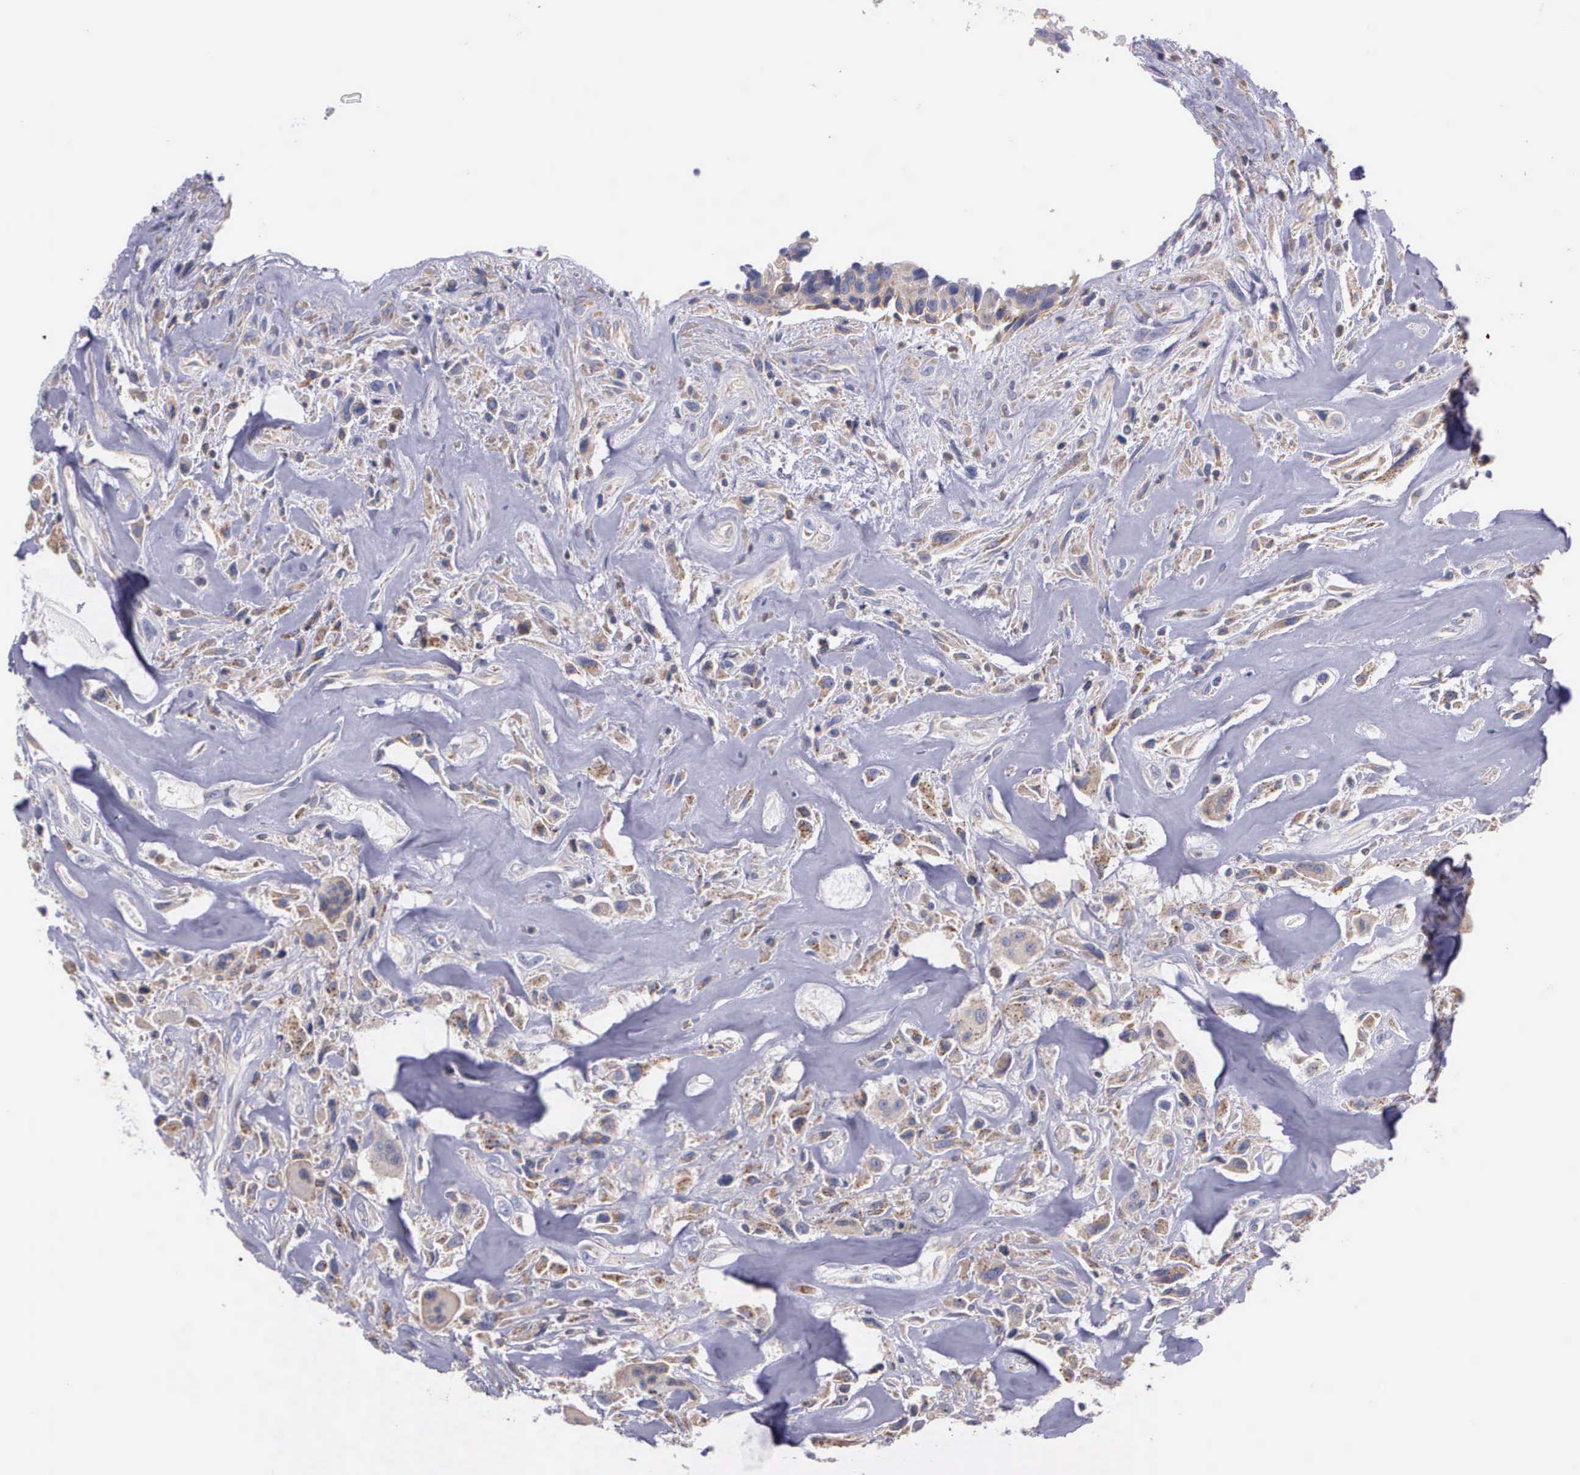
{"staining": {"intensity": "weak", "quantity": ">75%", "location": "cytoplasmic/membranous"}, "tissue": "breast cancer", "cell_type": "Tumor cells", "image_type": "cancer", "snomed": [{"axis": "morphology", "description": "Neoplasm, malignant, NOS"}, {"axis": "topography", "description": "Breast"}], "caption": "This image exhibits immunohistochemistry (IHC) staining of human malignant neoplasm (breast), with low weak cytoplasmic/membranous positivity in about >75% of tumor cells.", "gene": "MIA2", "patient": {"sex": "female", "age": 50}}